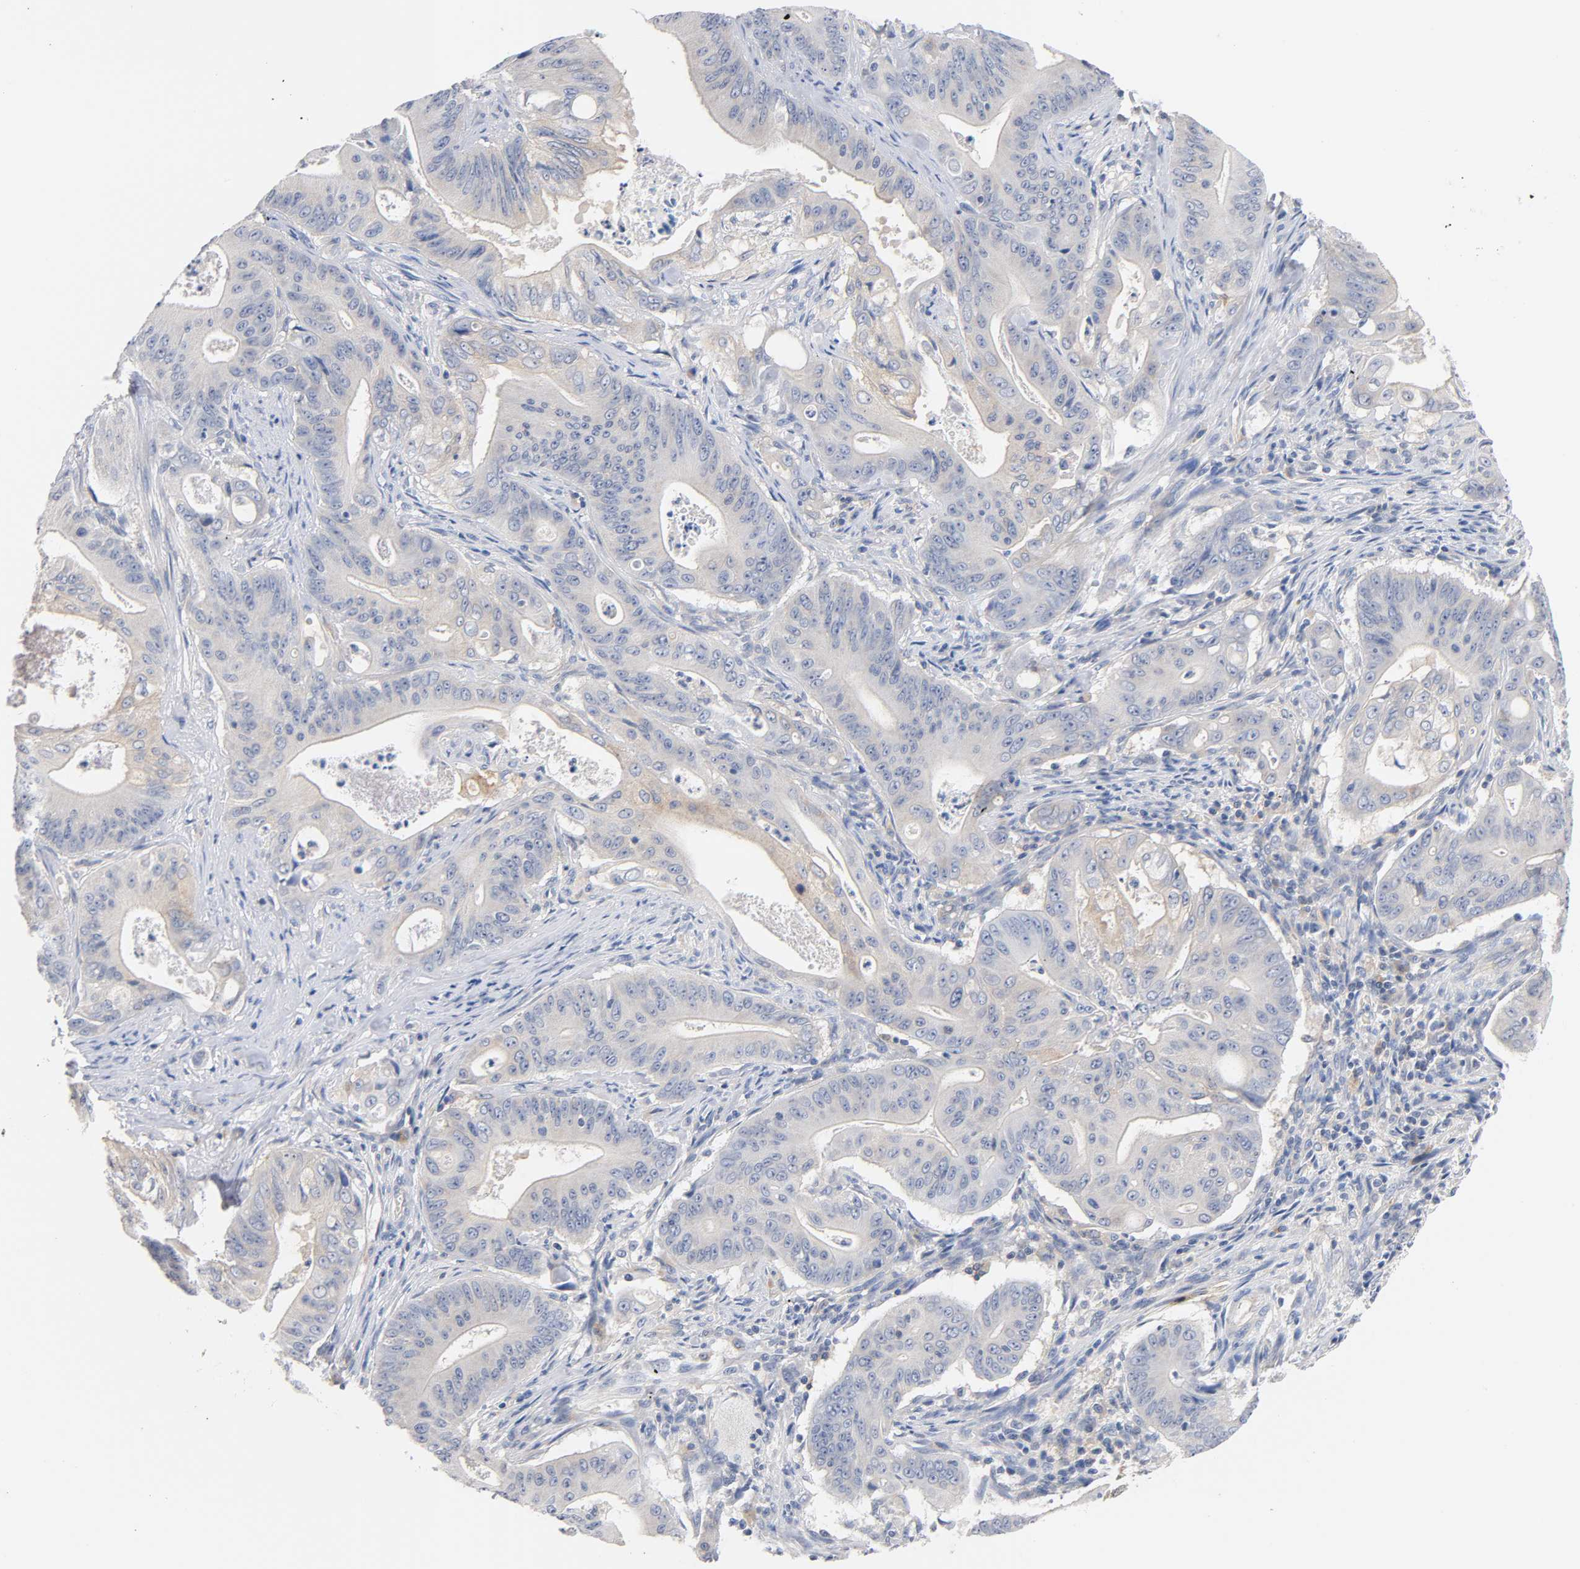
{"staining": {"intensity": "weak", "quantity": "<25%", "location": "cytoplasmic/membranous"}, "tissue": "pancreatic cancer", "cell_type": "Tumor cells", "image_type": "cancer", "snomed": [{"axis": "morphology", "description": "Normal tissue, NOS"}, {"axis": "topography", "description": "Lymph node"}], "caption": "Tumor cells are negative for protein expression in human pancreatic cancer.", "gene": "MALT1", "patient": {"sex": "male", "age": 62}}